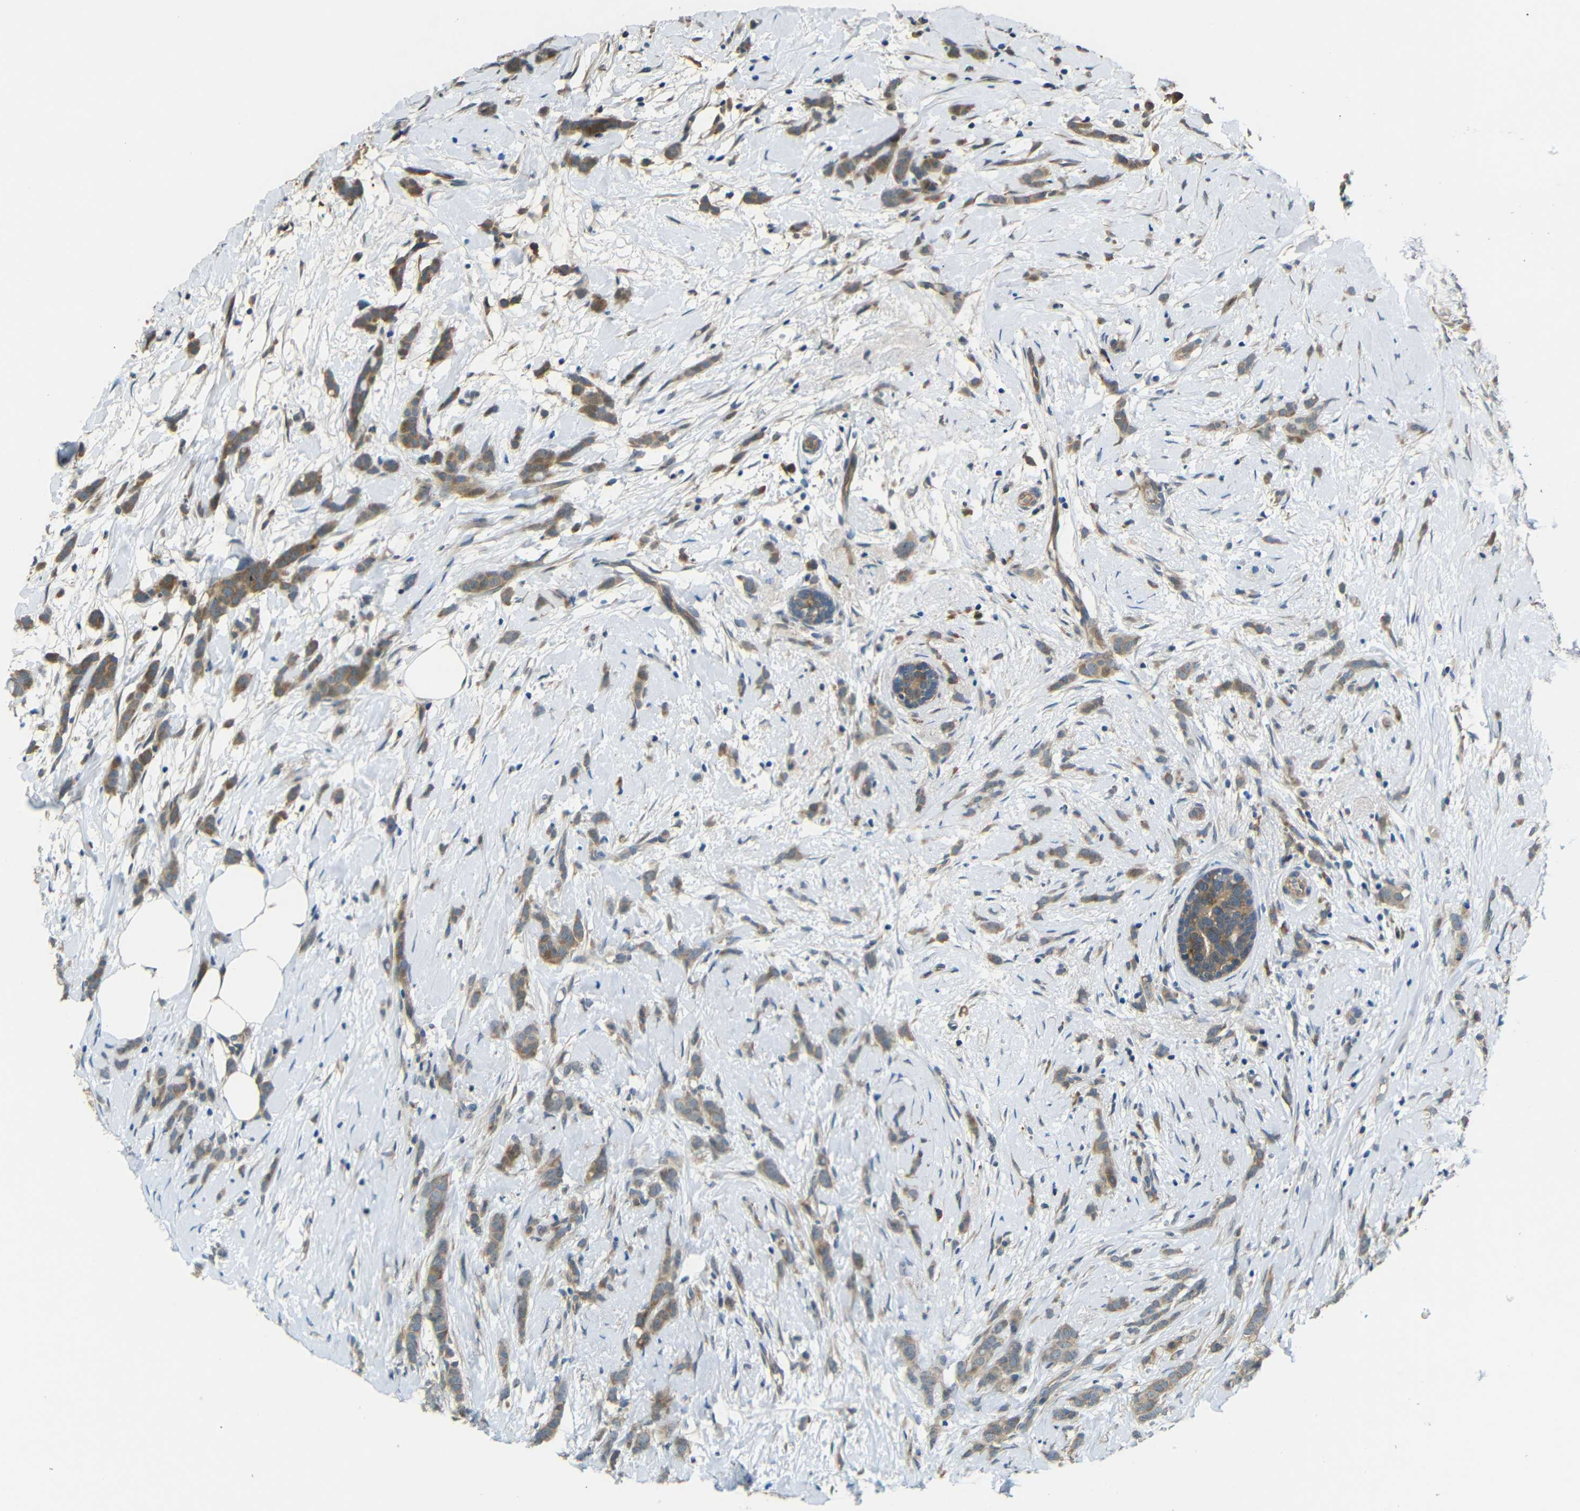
{"staining": {"intensity": "moderate", "quantity": ">75%", "location": "cytoplasmic/membranous"}, "tissue": "breast cancer", "cell_type": "Tumor cells", "image_type": "cancer", "snomed": [{"axis": "morphology", "description": "Lobular carcinoma, in situ"}, {"axis": "morphology", "description": "Lobular carcinoma"}, {"axis": "topography", "description": "Breast"}], "caption": "This histopathology image reveals breast cancer stained with immunohistochemistry (IHC) to label a protein in brown. The cytoplasmic/membranous of tumor cells show moderate positivity for the protein. Nuclei are counter-stained blue.", "gene": "FNDC3A", "patient": {"sex": "female", "age": 41}}